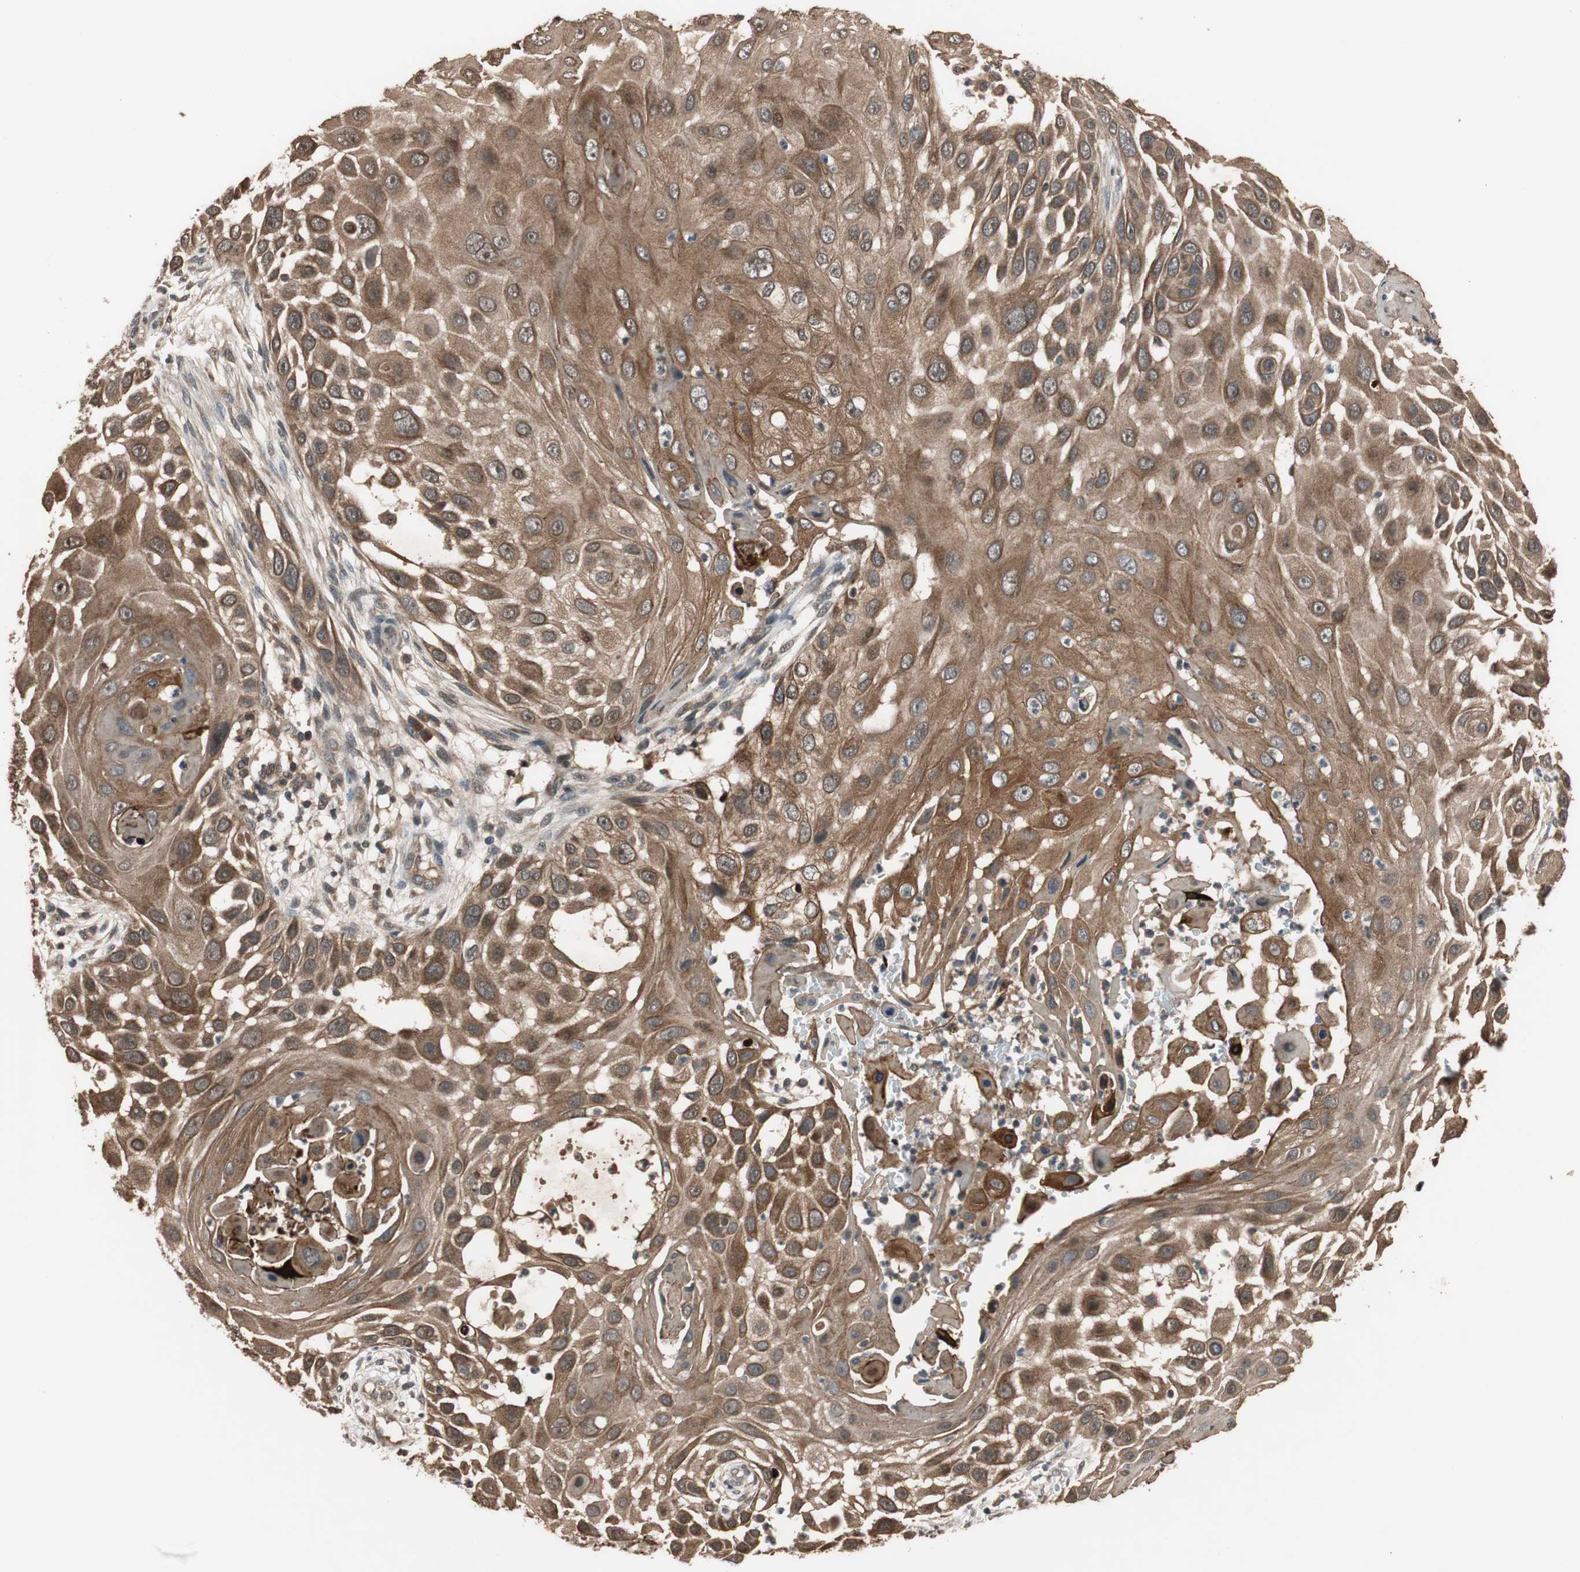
{"staining": {"intensity": "strong", "quantity": ">75%", "location": "cytoplasmic/membranous"}, "tissue": "skin cancer", "cell_type": "Tumor cells", "image_type": "cancer", "snomed": [{"axis": "morphology", "description": "Squamous cell carcinoma, NOS"}, {"axis": "topography", "description": "Skin"}], "caption": "IHC of skin cancer exhibits high levels of strong cytoplasmic/membranous expression in approximately >75% of tumor cells. (DAB (3,3'-diaminobenzidine) IHC with brightfield microscopy, high magnification).", "gene": "TMEM230", "patient": {"sex": "female", "age": 44}}